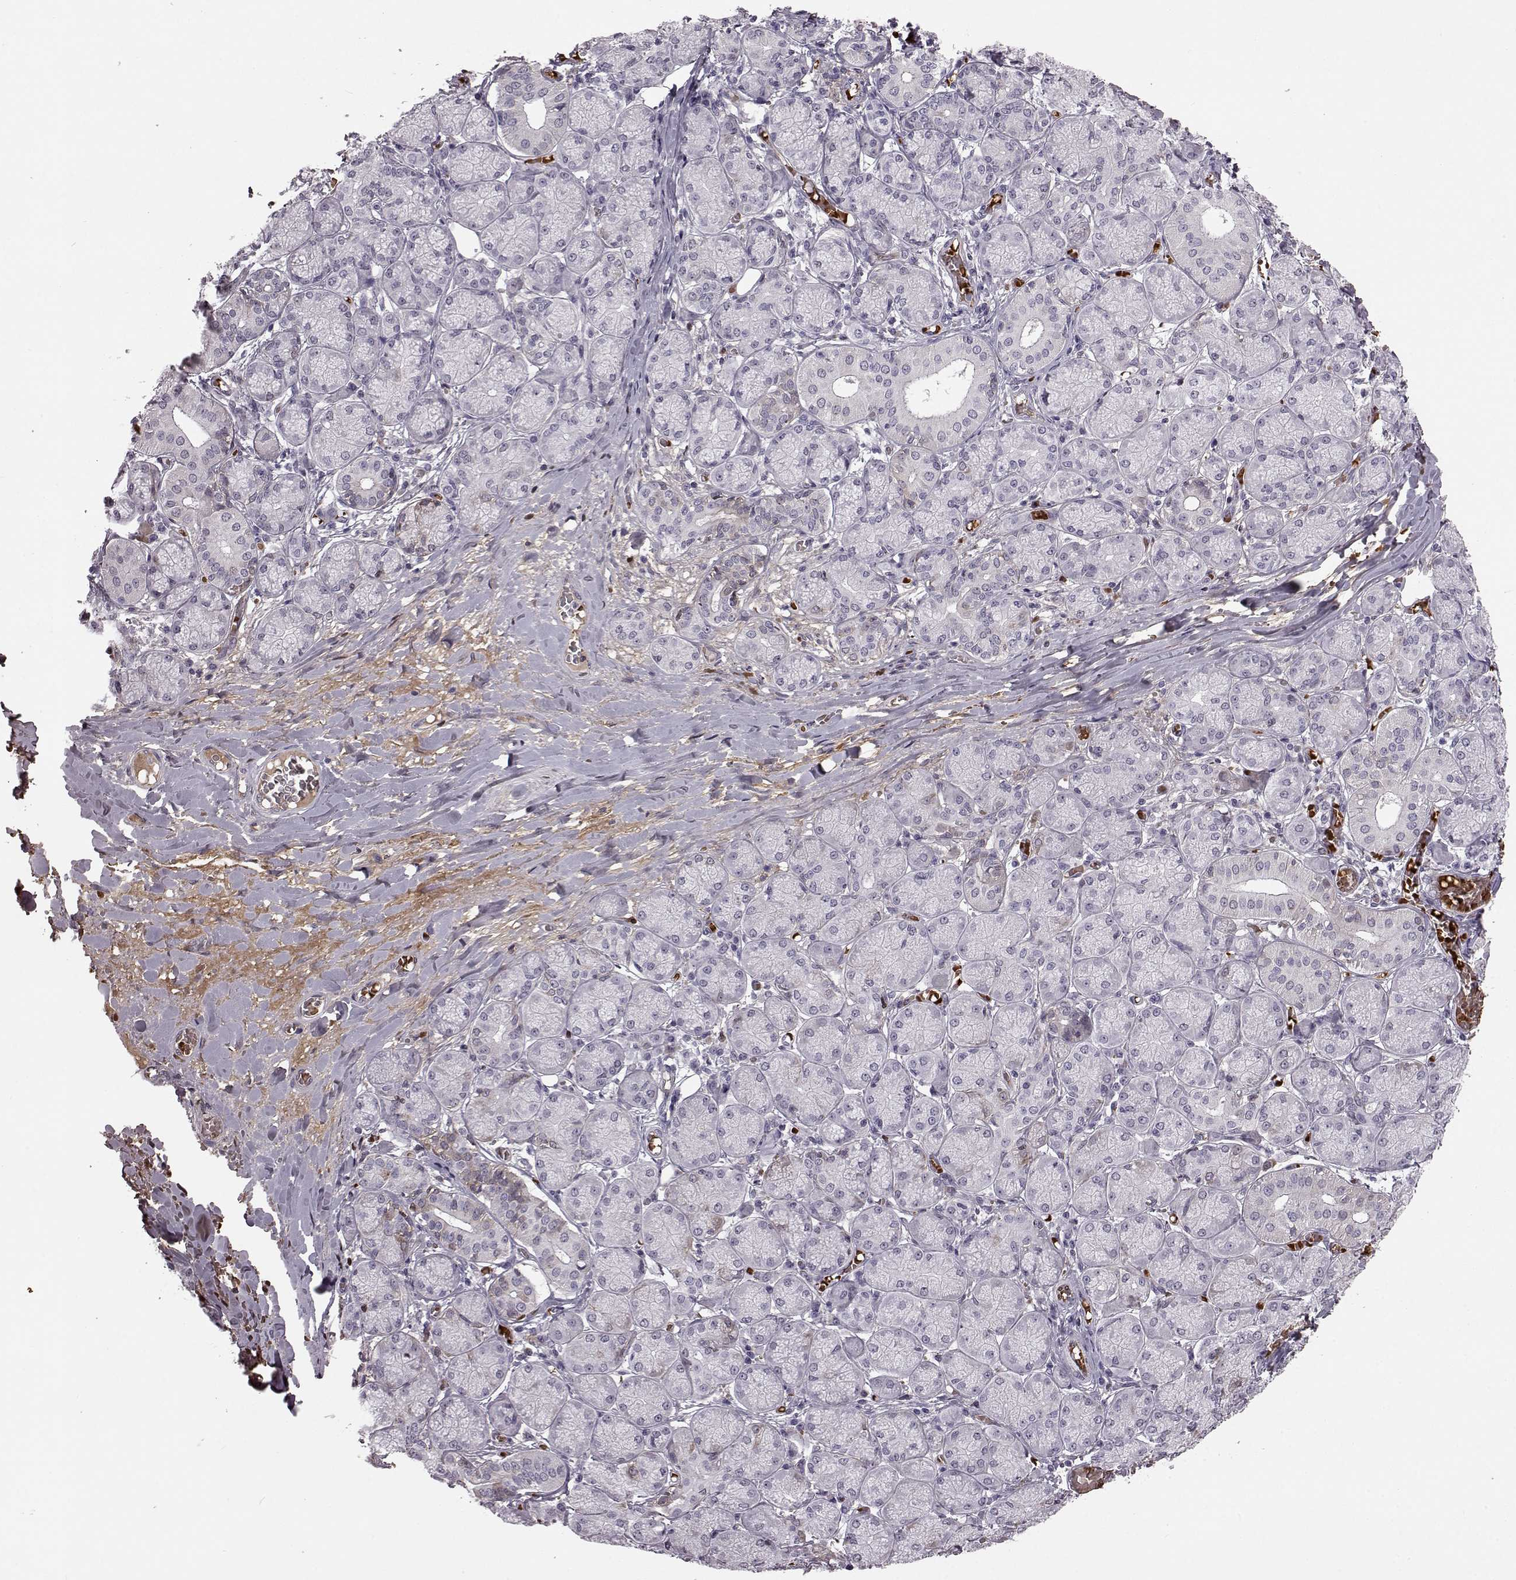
{"staining": {"intensity": "negative", "quantity": "none", "location": "none"}, "tissue": "salivary gland", "cell_type": "Glandular cells", "image_type": "normal", "snomed": [{"axis": "morphology", "description": "Normal tissue, NOS"}, {"axis": "topography", "description": "Salivary gland"}, {"axis": "topography", "description": "Peripheral nerve tissue"}], "caption": "A high-resolution histopathology image shows immunohistochemistry (IHC) staining of benign salivary gland, which demonstrates no significant staining in glandular cells.", "gene": "PROP1", "patient": {"sex": "female", "age": 24}}